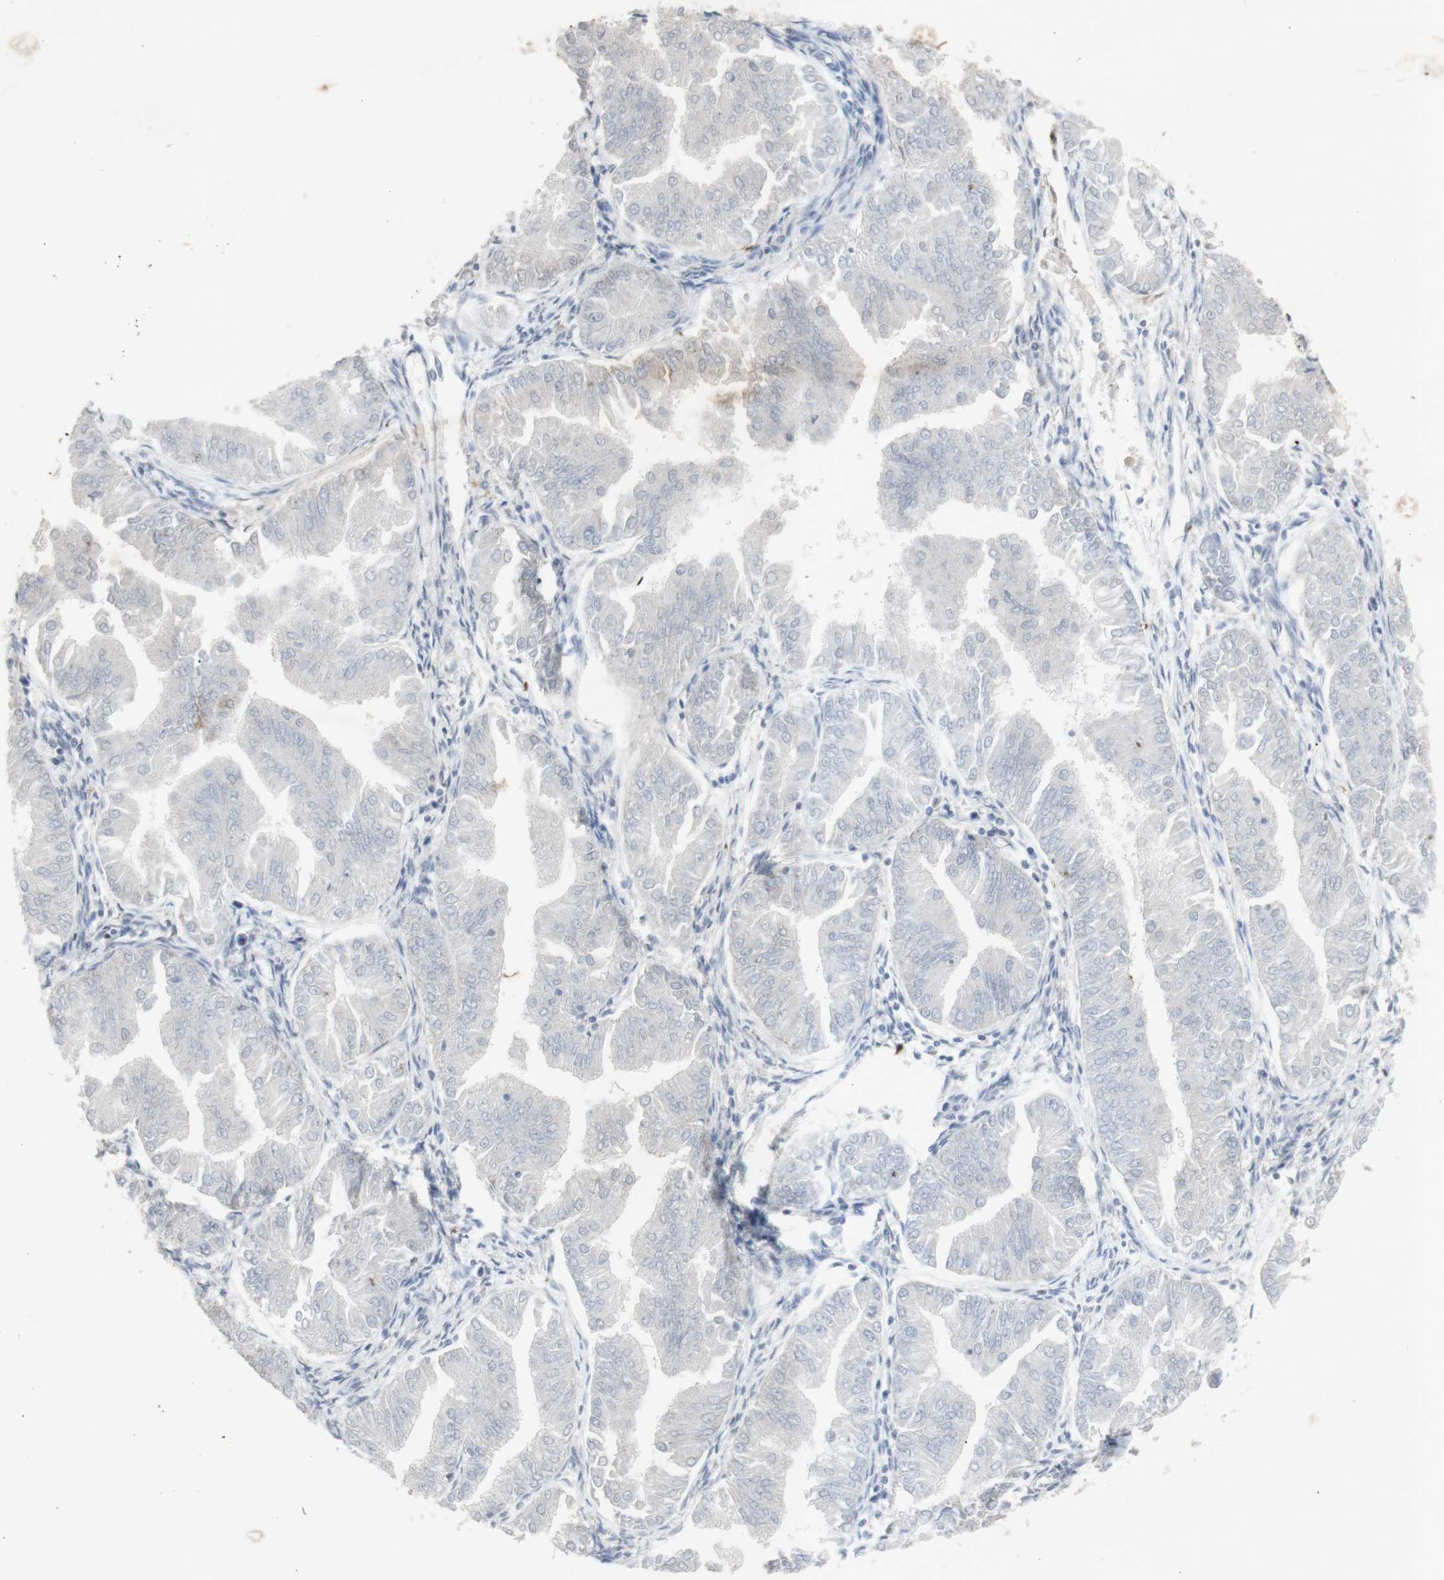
{"staining": {"intensity": "negative", "quantity": "none", "location": "none"}, "tissue": "endometrial cancer", "cell_type": "Tumor cells", "image_type": "cancer", "snomed": [{"axis": "morphology", "description": "Adenocarcinoma, NOS"}, {"axis": "topography", "description": "Endometrium"}], "caption": "DAB immunohistochemical staining of endometrial adenocarcinoma displays no significant positivity in tumor cells.", "gene": "INS", "patient": {"sex": "female", "age": 53}}